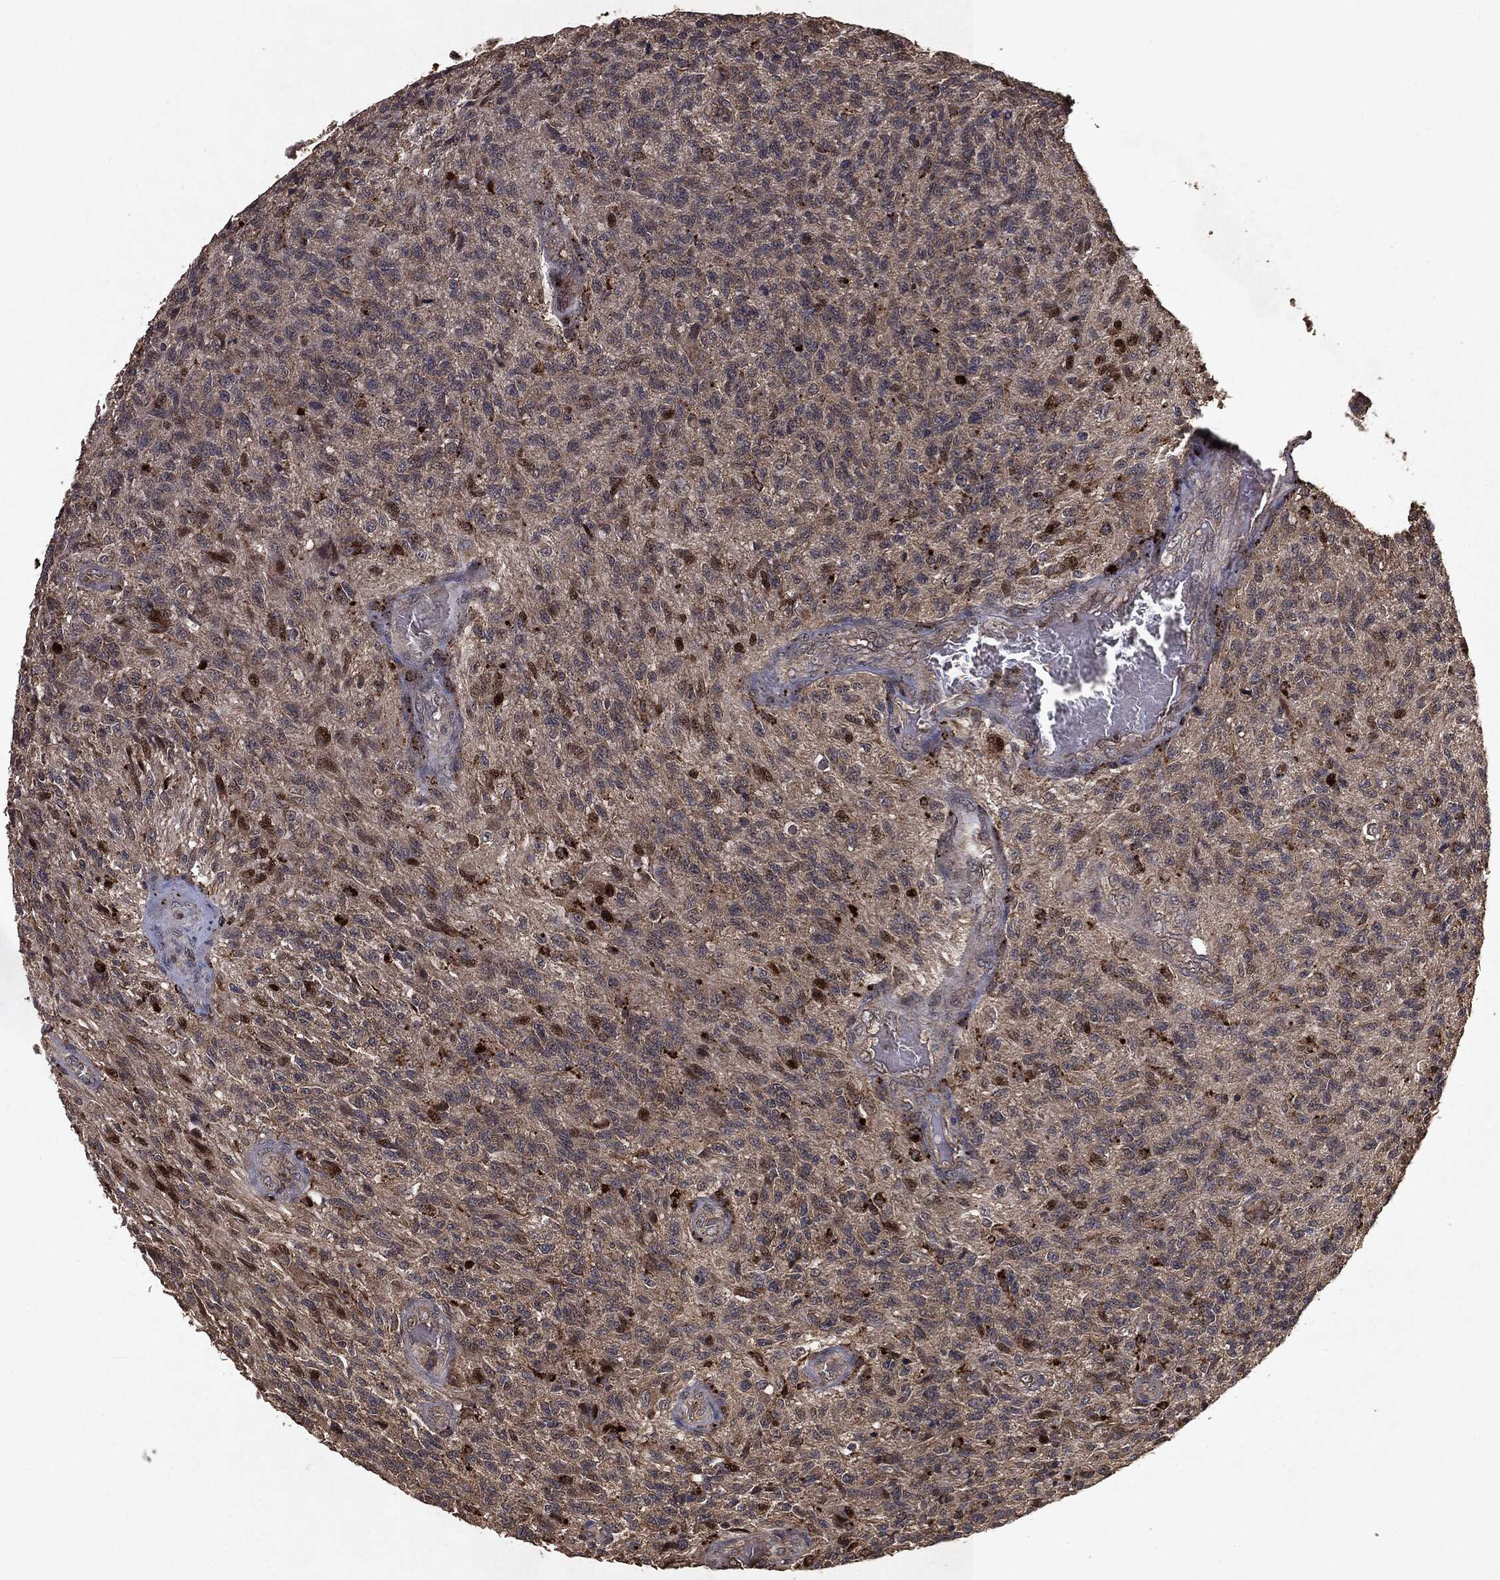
{"staining": {"intensity": "moderate", "quantity": "<25%", "location": "cytoplasmic/membranous"}, "tissue": "glioma", "cell_type": "Tumor cells", "image_type": "cancer", "snomed": [{"axis": "morphology", "description": "Glioma, malignant, High grade"}, {"axis": "topography", "description": "Brain"}], "caption": "A brown stain labels moderate cytoplasmic/membranous staining of a protein in glioma tumor cells. The protein is stained brown, and the nuclei are stained in blue (DAB (3,3'-diaminobenzidine) IHC with brightfield microscopy, high magnification).", "gene": "MTOR", "patient": {"sex": "male", "age": 56}}